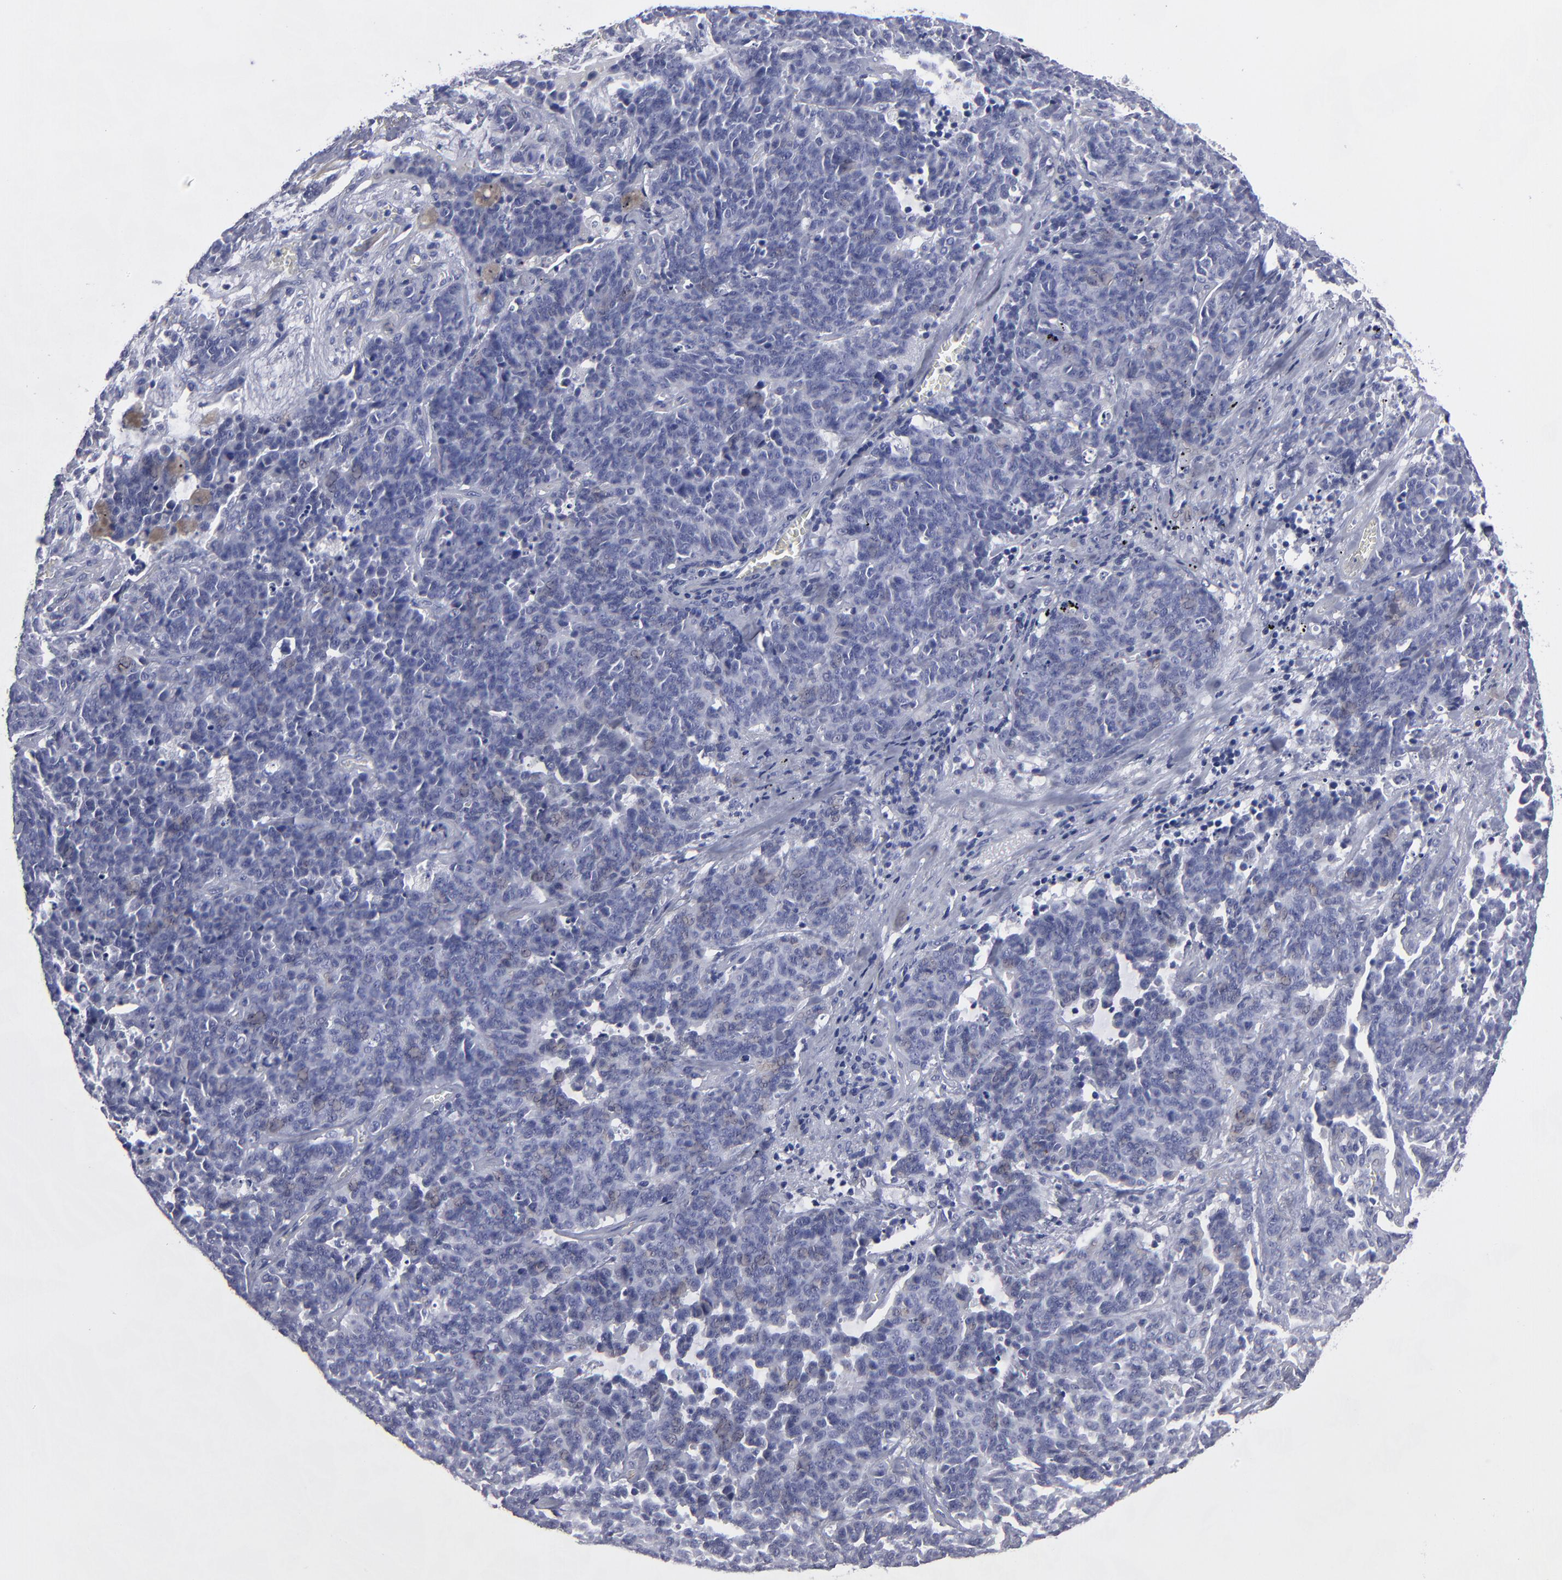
{"staining": {"intensity": "negative", "quantity": "none", "location": "none"}, "tissue": "lung cancer", "cell_type": "Tumor cells", "image_type": "cancer", "snomed": [{"axis": "morphology", "description": "Neoplasm, malignant, NOS"}, {"axis": "topography", "description": "Lung"}], "caption": "The photomicrograph shows no significant positivity in tumor cells of lung cancer (malignant neoplasm).", "gene": "CADM3", "patient": {"sex": "female", "age": 58}}